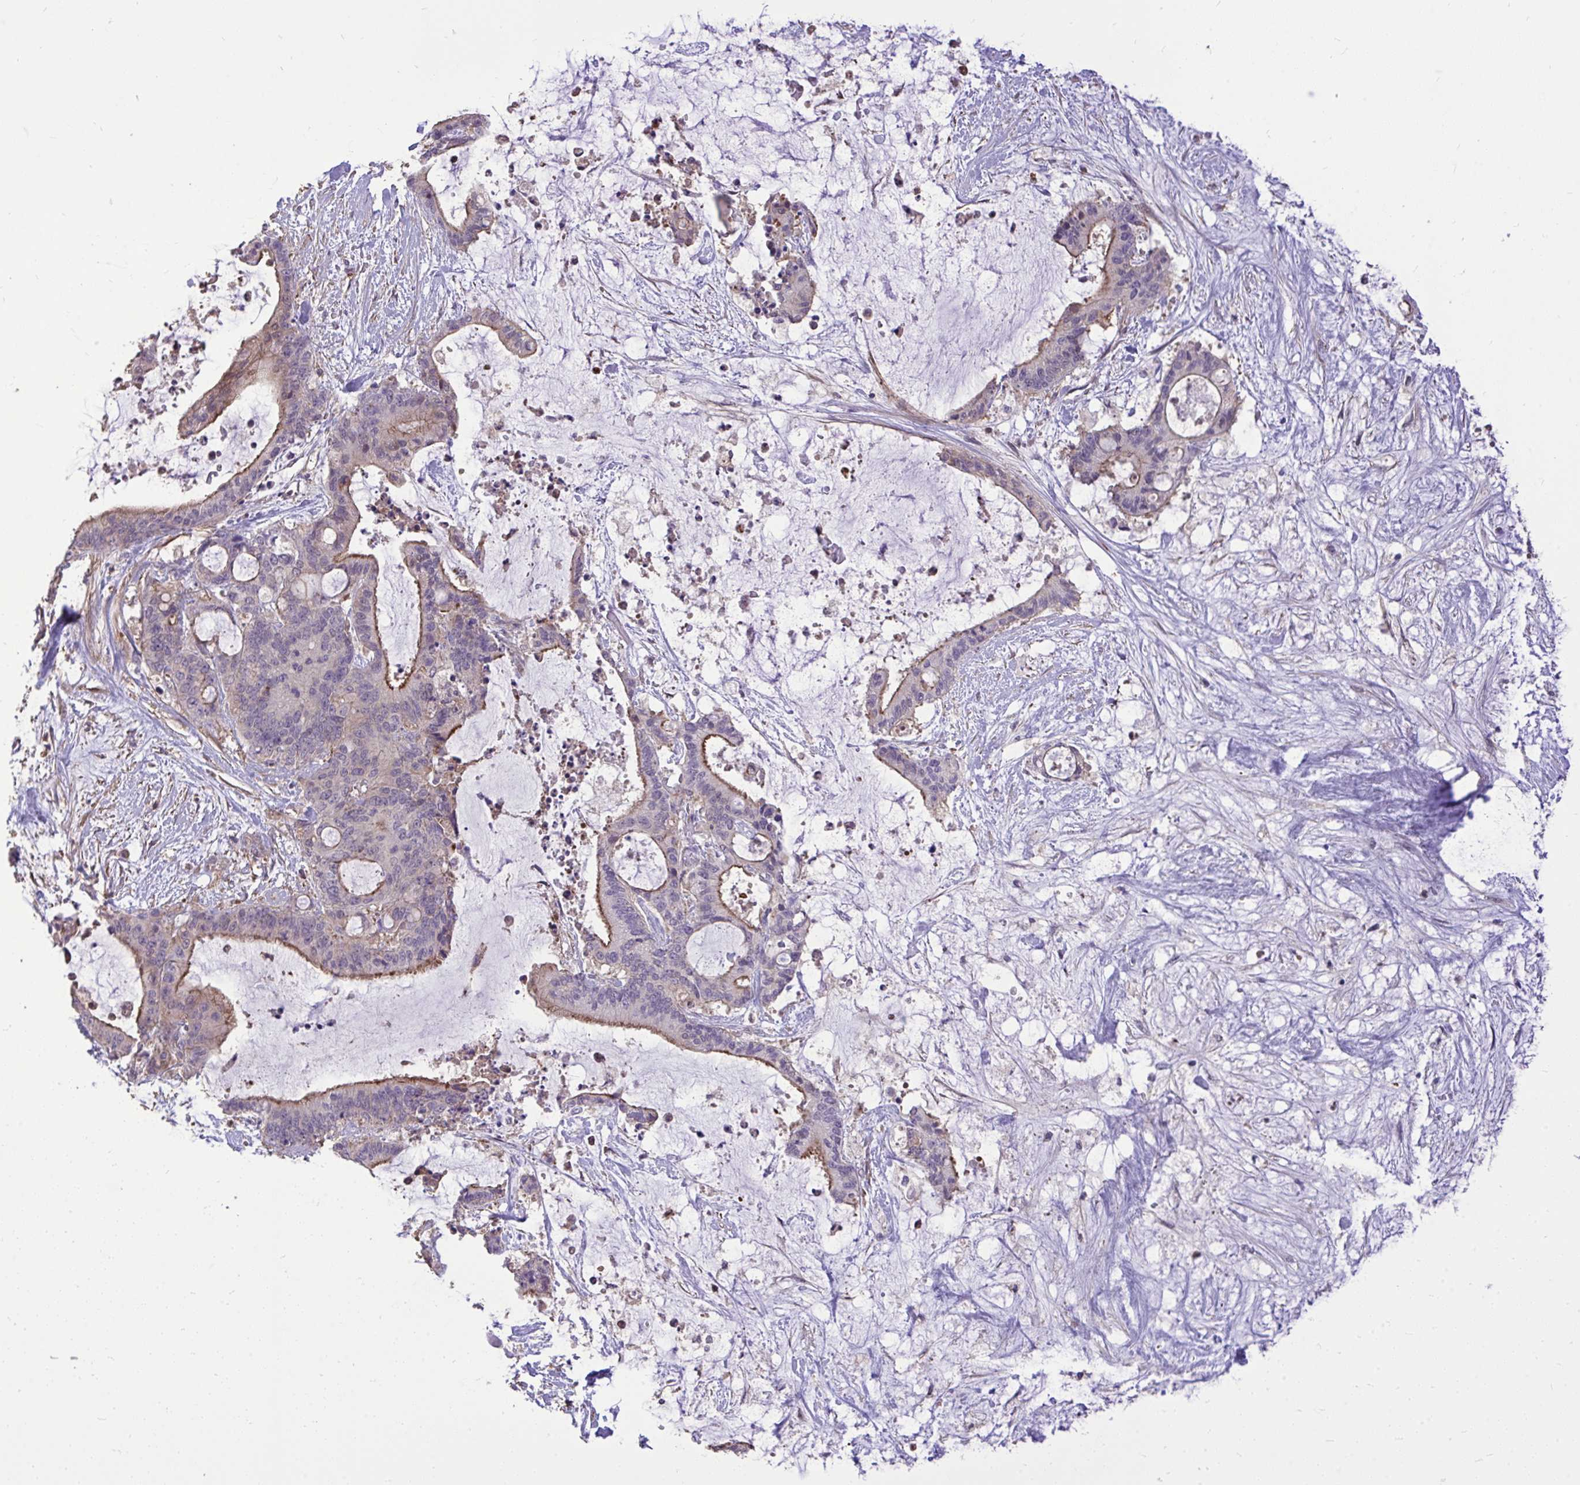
{"staining": {"intensity": "moderate", "quantity": "25%-75%", "location": "cytoplasmic/membranous"}, "tissue": "liver cancer", "cell_type": "Tumor cells", "image_type": "cancer", "snomed": [{"axis": "morphology", "description": "Normal tissue, NOS"}, {"axis": "morphology", "description": "Cholangiocarcinoma"}, {"axis": "topography", "description": "Liver"}, {"axis": "topography", "description": "Peripheral nerve tissue"}], "caption": "Tumor cells show moderate cytoplasmic/membranous expression in about 25%-75% of cells in cholangiocarcinoma (liver). The protein is stained brown, and the nuclei are stained in blue (DAB (3,3'-diaminobenzidine) IHC with brightfield microscopy, high magnification).", "gene": "IGFL2", "patient": {"sex": "female", "age": 73}}